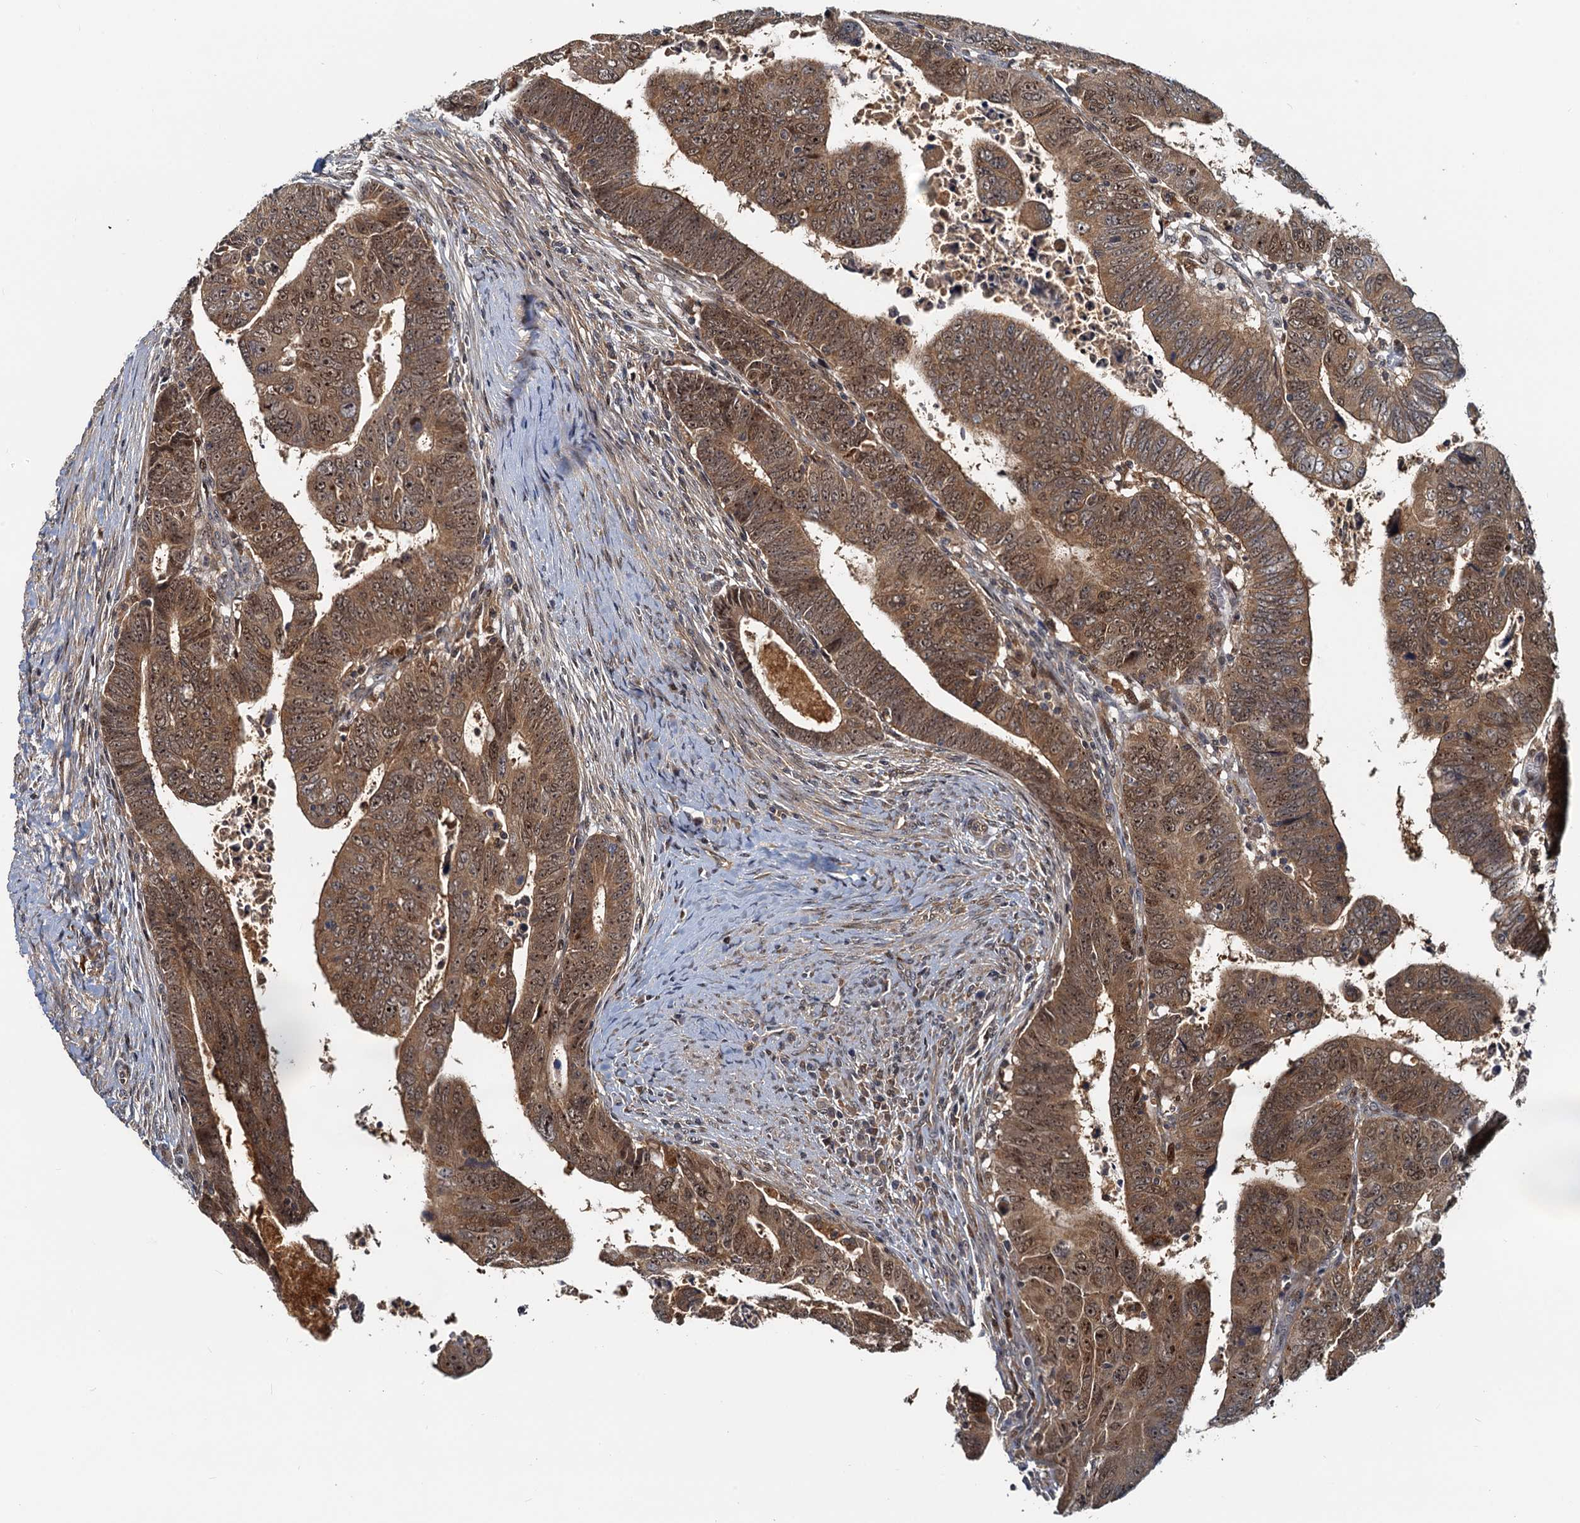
{"staining": {"intensity": "moderate", "quantity": ">75%", "location": "cytoplasmic/membranous,nuclear"}, "tissue": "colorectal cancer", "cell_type": "Tumor cells", "image_type": "cancer", "snomed": [{"axis": "morphology", "description": "Normal tissue, NOS"}, {"axis": "morphology", "description": "Adenocarcinoma, NOS"}, {"axis": "topography", "description": "Rectum"}], "caption": "A histopathology image of human colorectal adenocarcinoma stained for a protein displays moderate cytoplasmic/membranous and nuclear brown staining in tumor cells.", "gene": "TOLLIP", "patient": {"sex": "female", "age": 65}}